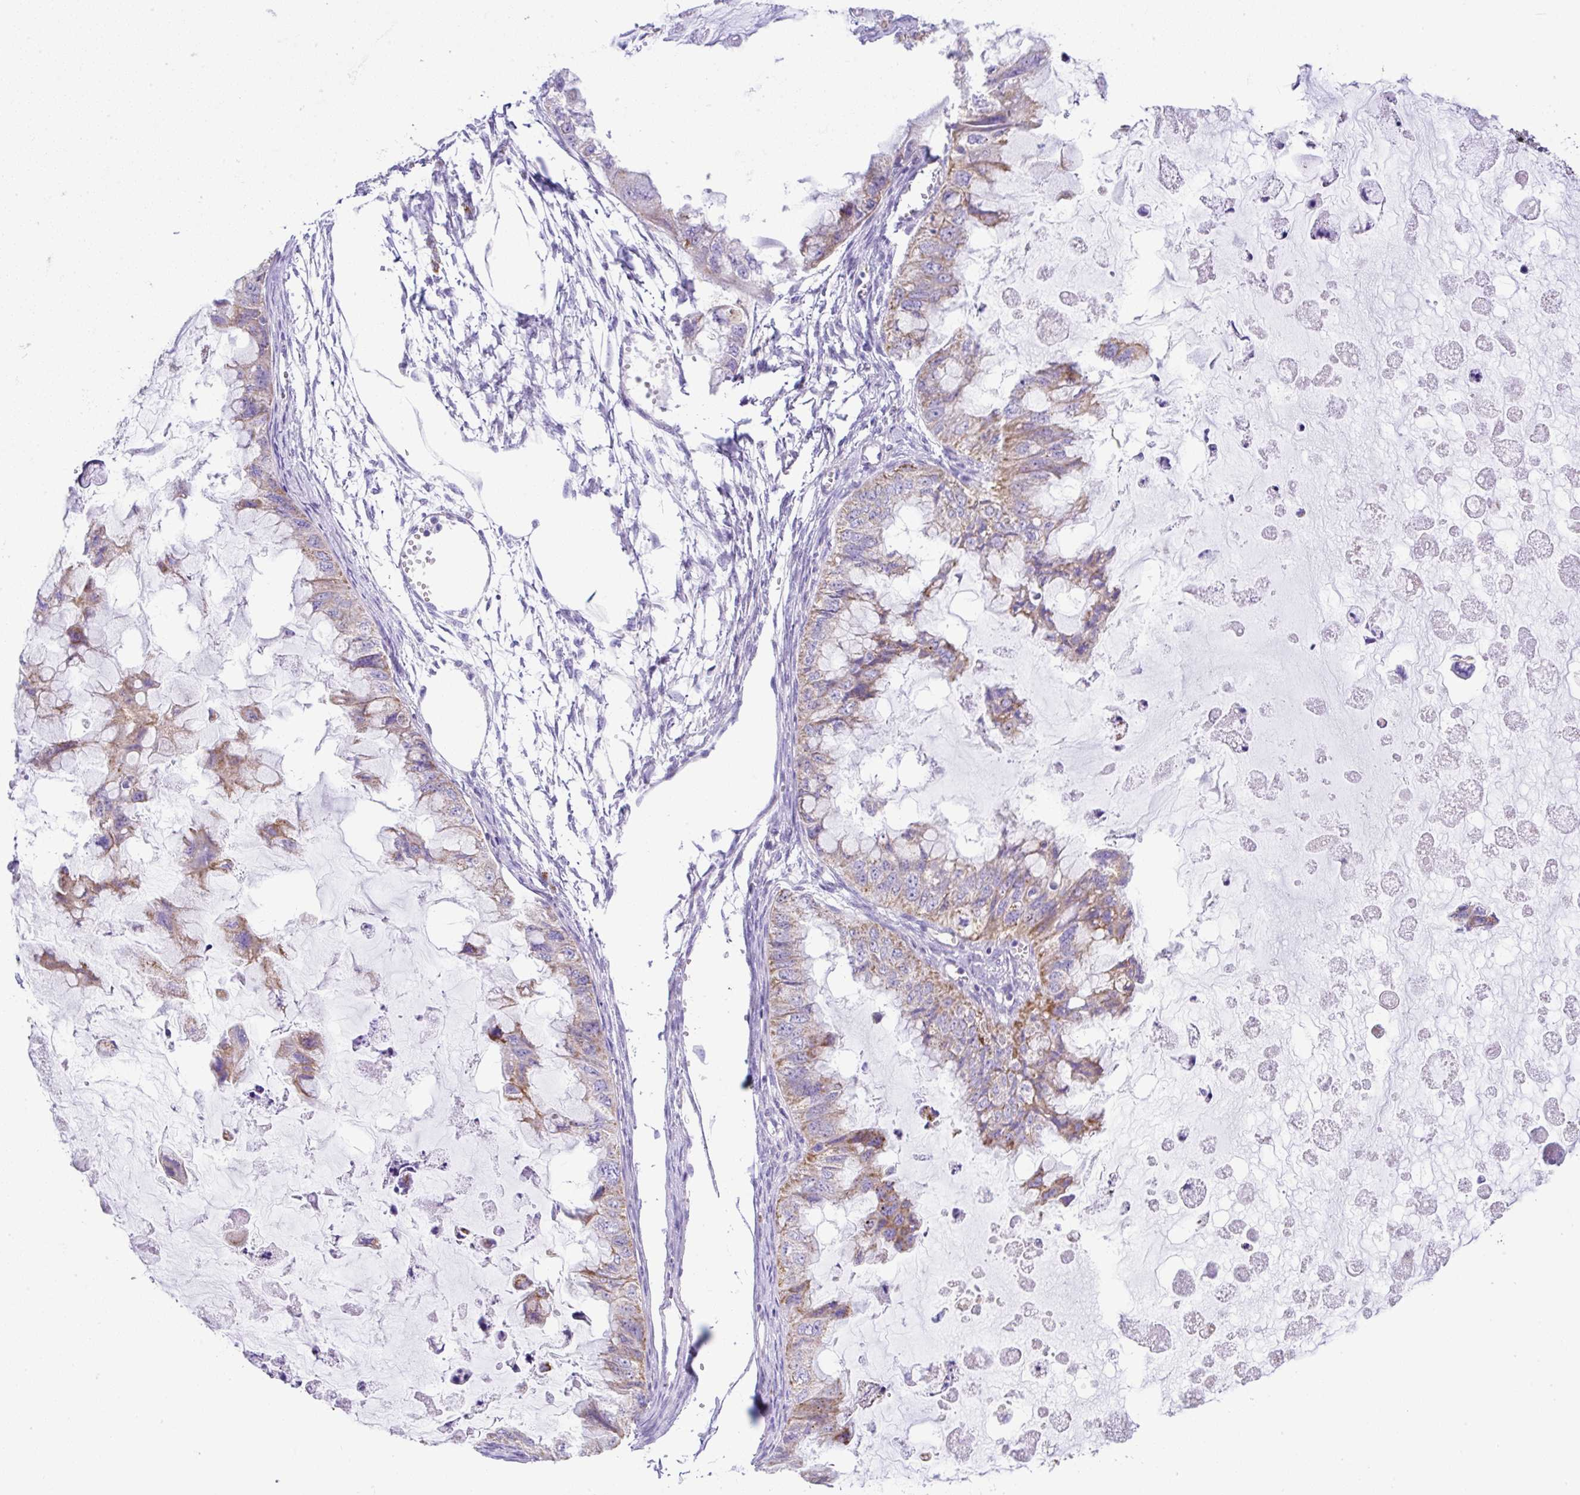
{"staining": {"intensity": "weak", "quantity": "25%-75%", "location": "cytoplasmic/membranous"}, "tissue": "ovarian cancer", "cell_type": "Tumor cells", "image_type": "cancer", "snomed": [{"axis": "morphology", "description": "Cystadenocarcinoma, mucinous, NOS"}, {"axis": "topography", "description": "Ovary"}], "caption": "Human mucinous cystadenocarcinoma (ovarian) stained for a protein (brown) exhibits weak cytoplasmic/membranous positive staining in approximately 25%-75% of tumor cells.", "gene": "SLC13A1", "patient": {"sex": "female", "age": 72}}